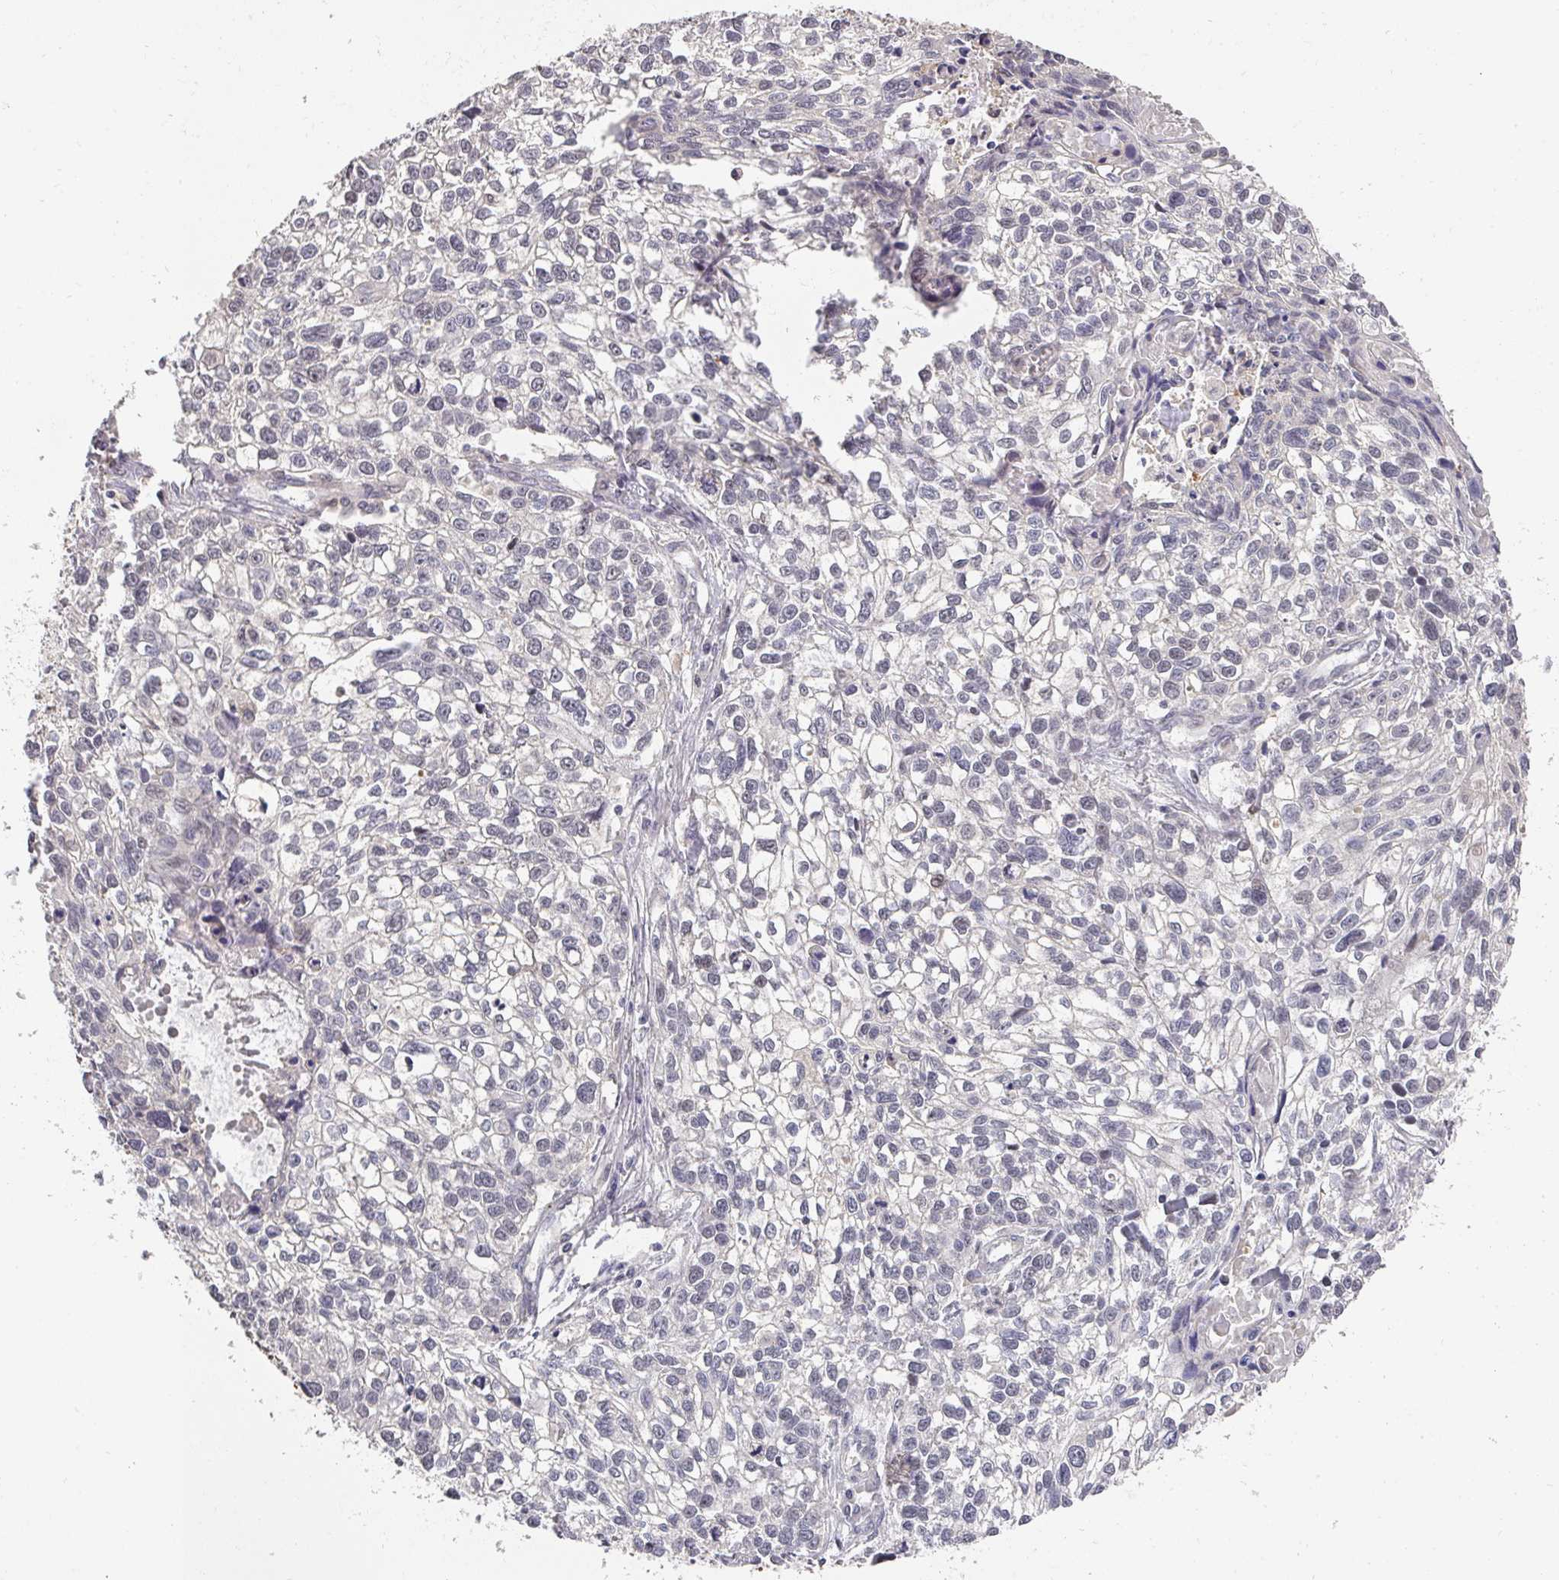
{"staining": {"intensity": "negative", "quantity": "none", "location": "none"}, "tissue": "lung cancer", "cell_type": "Tumor cells", "image_type": "cancer", "snomed": [{"axis": "morphology", "description": "Squamous cell carcinoma, NOS"}, {"axis": "topography", "description": "Lung"}], "caption": "The micrograph displays no staining of tumor cells in lung cancer (squamous cell carcinoma).", "gene": "FOXN4", "patient": {"sex": "male", "age": 74}}